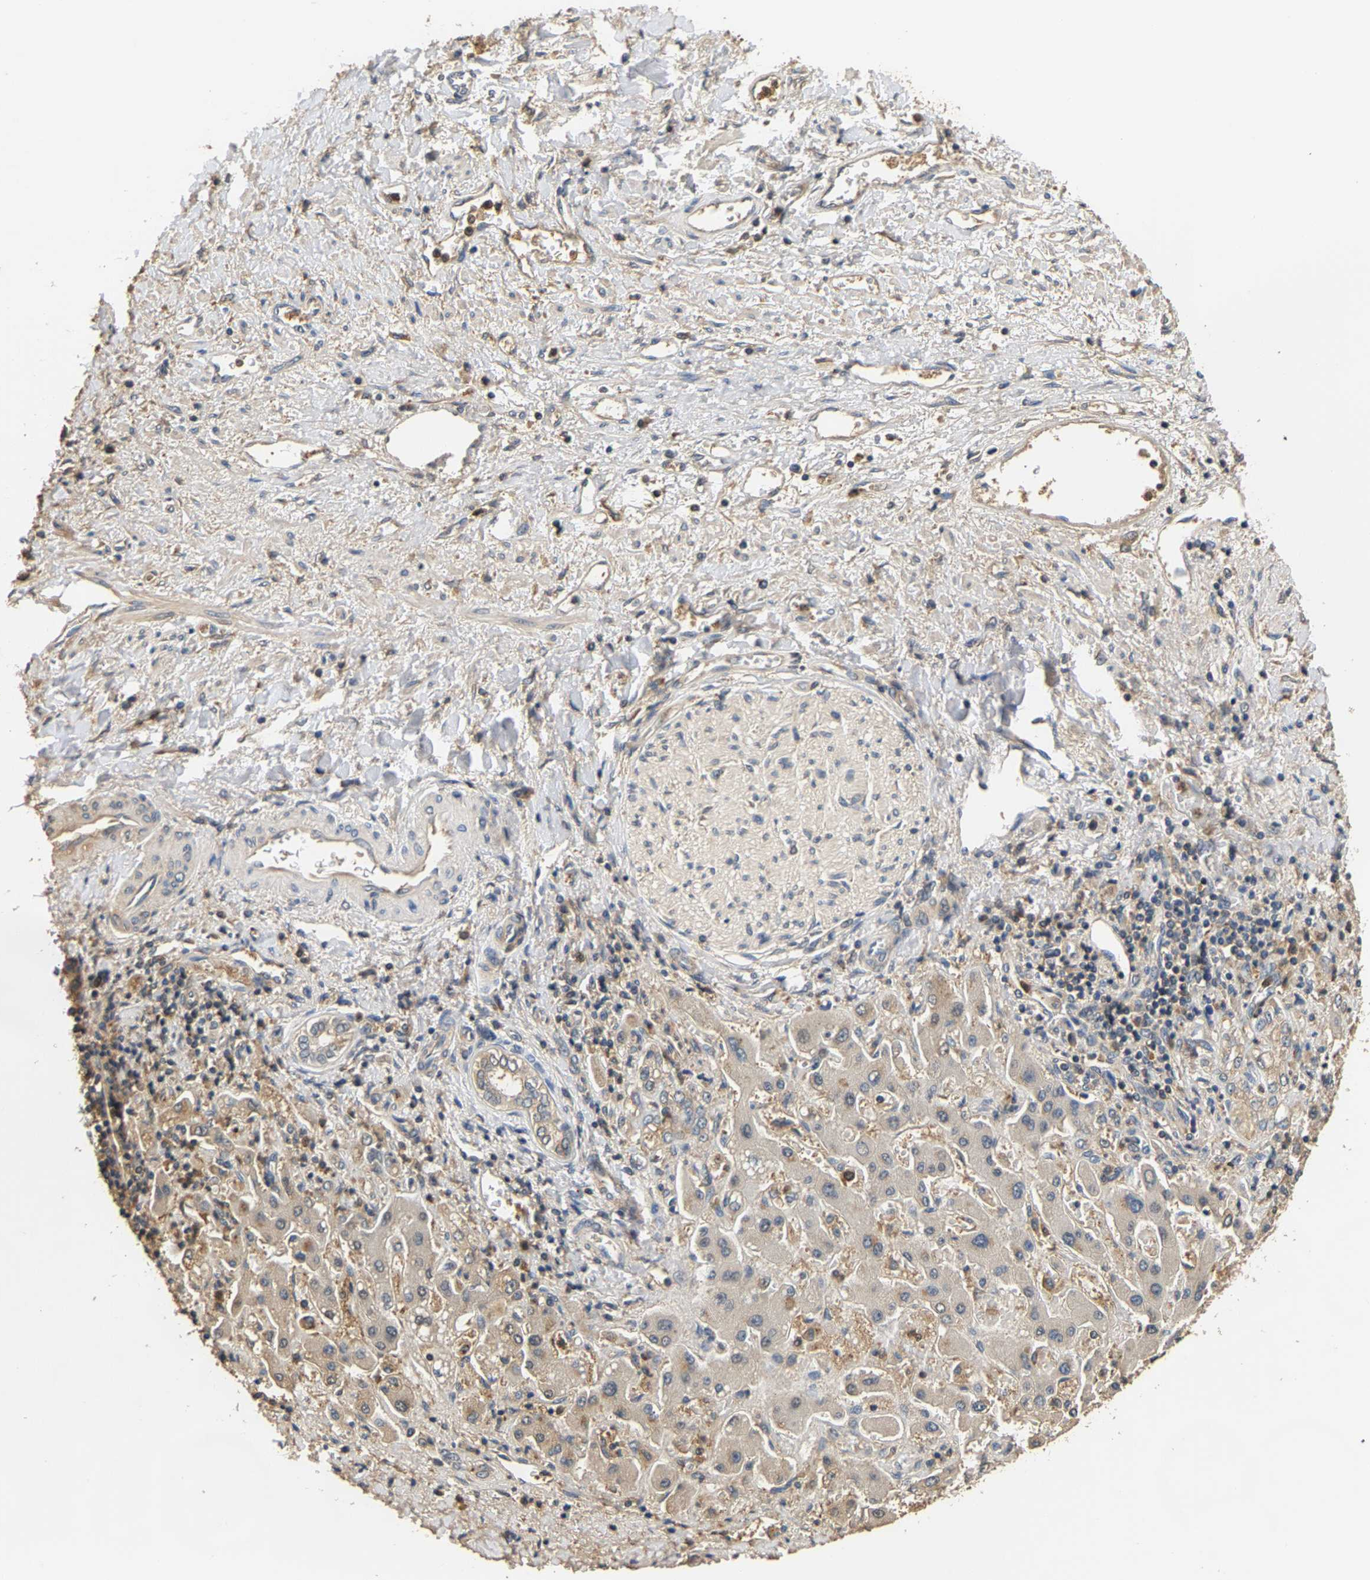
{"staining": {"intensity": "weak", "quantity": "<25%", "location": "cytoplasmic/membranous"}, "tissue": "liver cancer", "cell_type": "Tumor cells", "image_type": "cancer", "snomed": [{"axis": "morphology", "description": "Cholangiocarcinoma"}, {"axis": "topography", "description": "Liver"}], "caption": "Tumor cells are negative for protein expression in human liver cholangiocarcinoma. (Immunohistochemistry, brightfield microscopy, high magnification).", "gene": "GPI", "patient": {"sex": "male", "age": 50}}